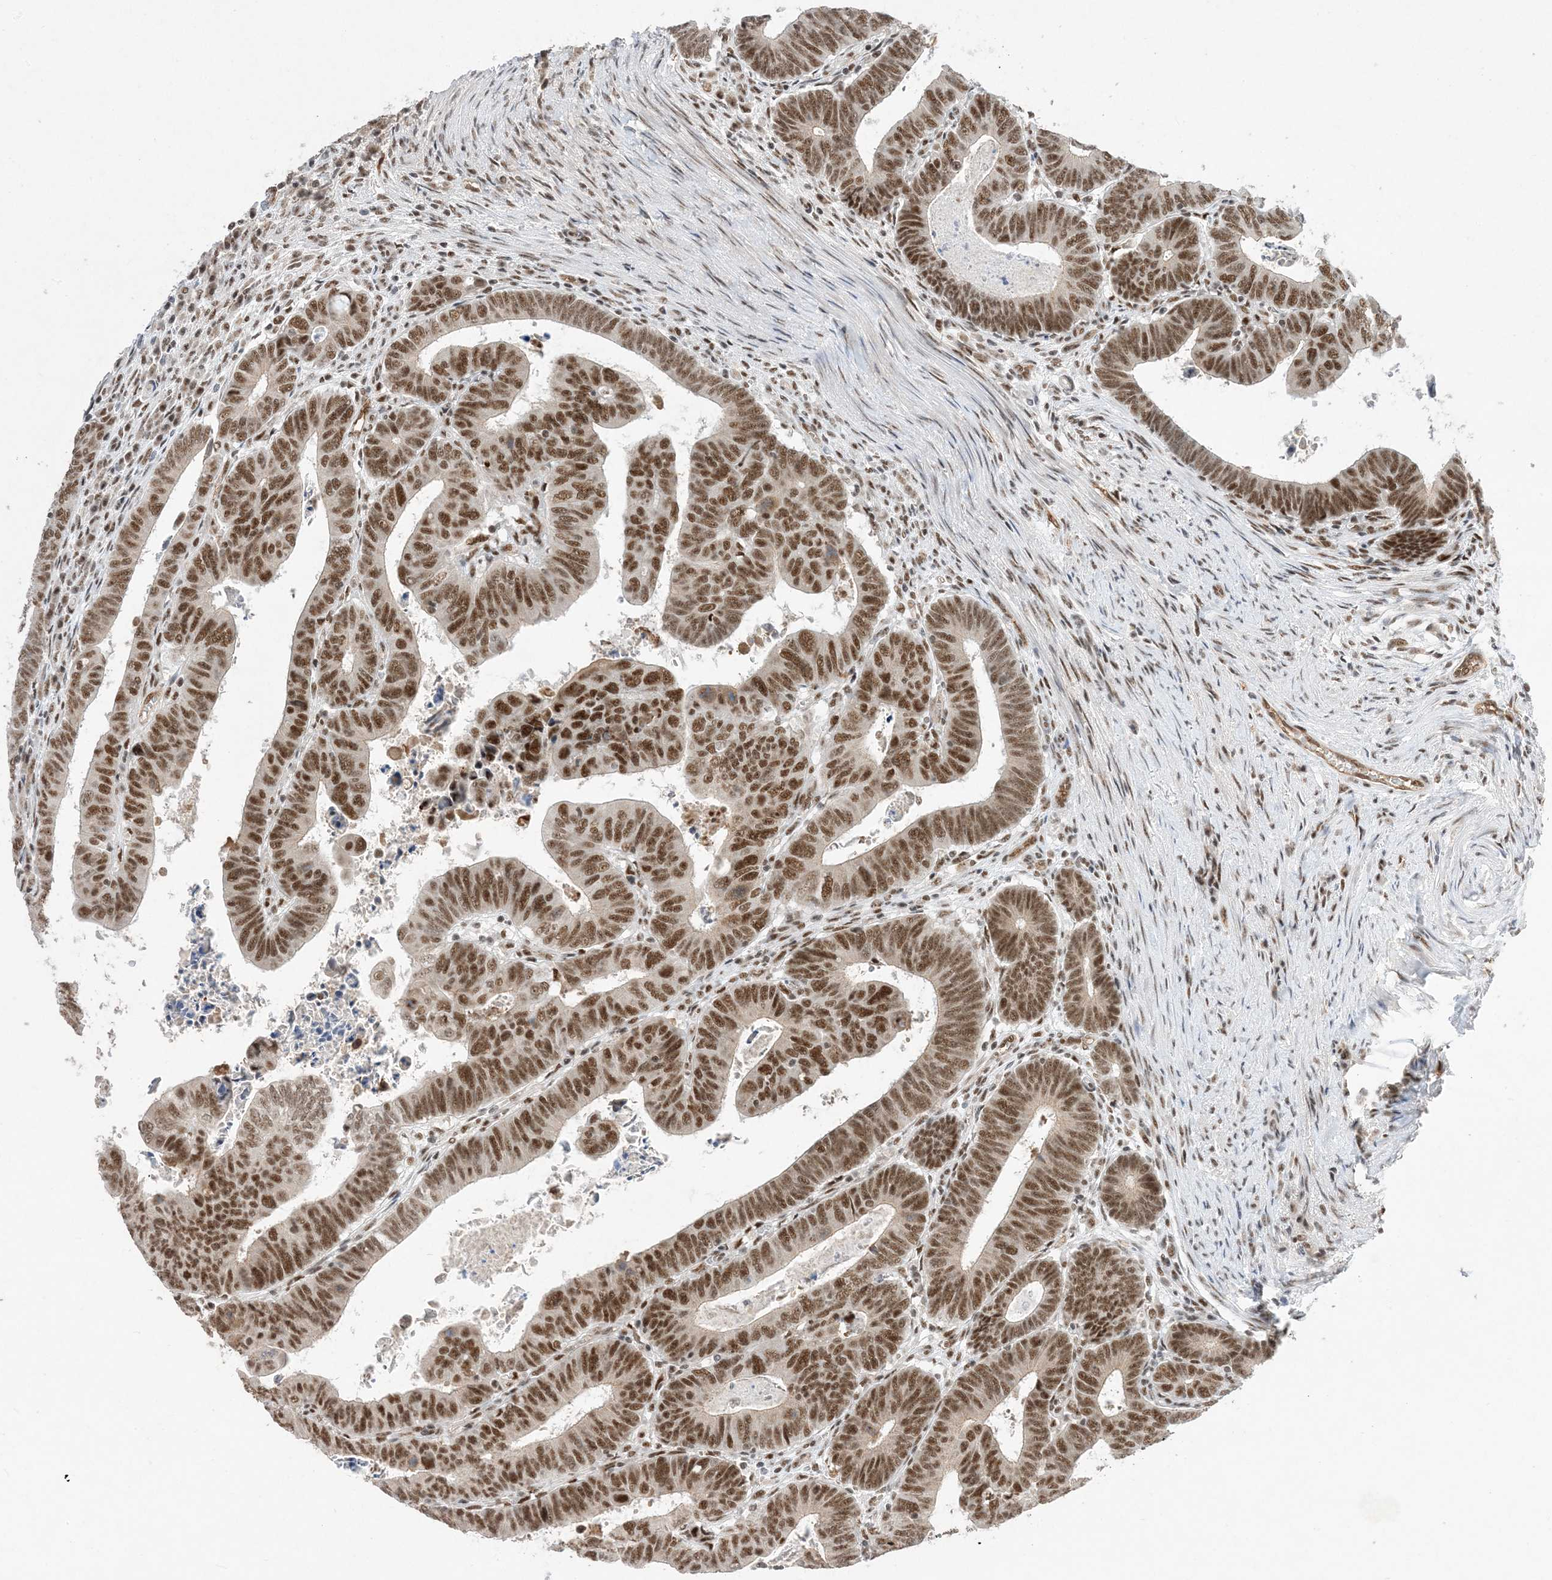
{"staining": {"intensity": "moderate", "quantity": ">75%", "location": "nuclear"}, "tissue": "colorectal cancer", "cell_type": "Tumor cells", "image_type": "cancer", "snomed": [{"axis": "morphology", "description": "Normal tissue, NOS"}, {"axis": "morphology", "description": "Adenocarcinoma, NOS"}, {"axis": "topography", "description": "Rectum"}], "caption": "Protein staining exhibits moderate nuclear staining in about >75% of tumor cells in colorectal adenocarcinoma.", "gene": "SF3A3", "patient": {"sex": "female", "age": 65}}